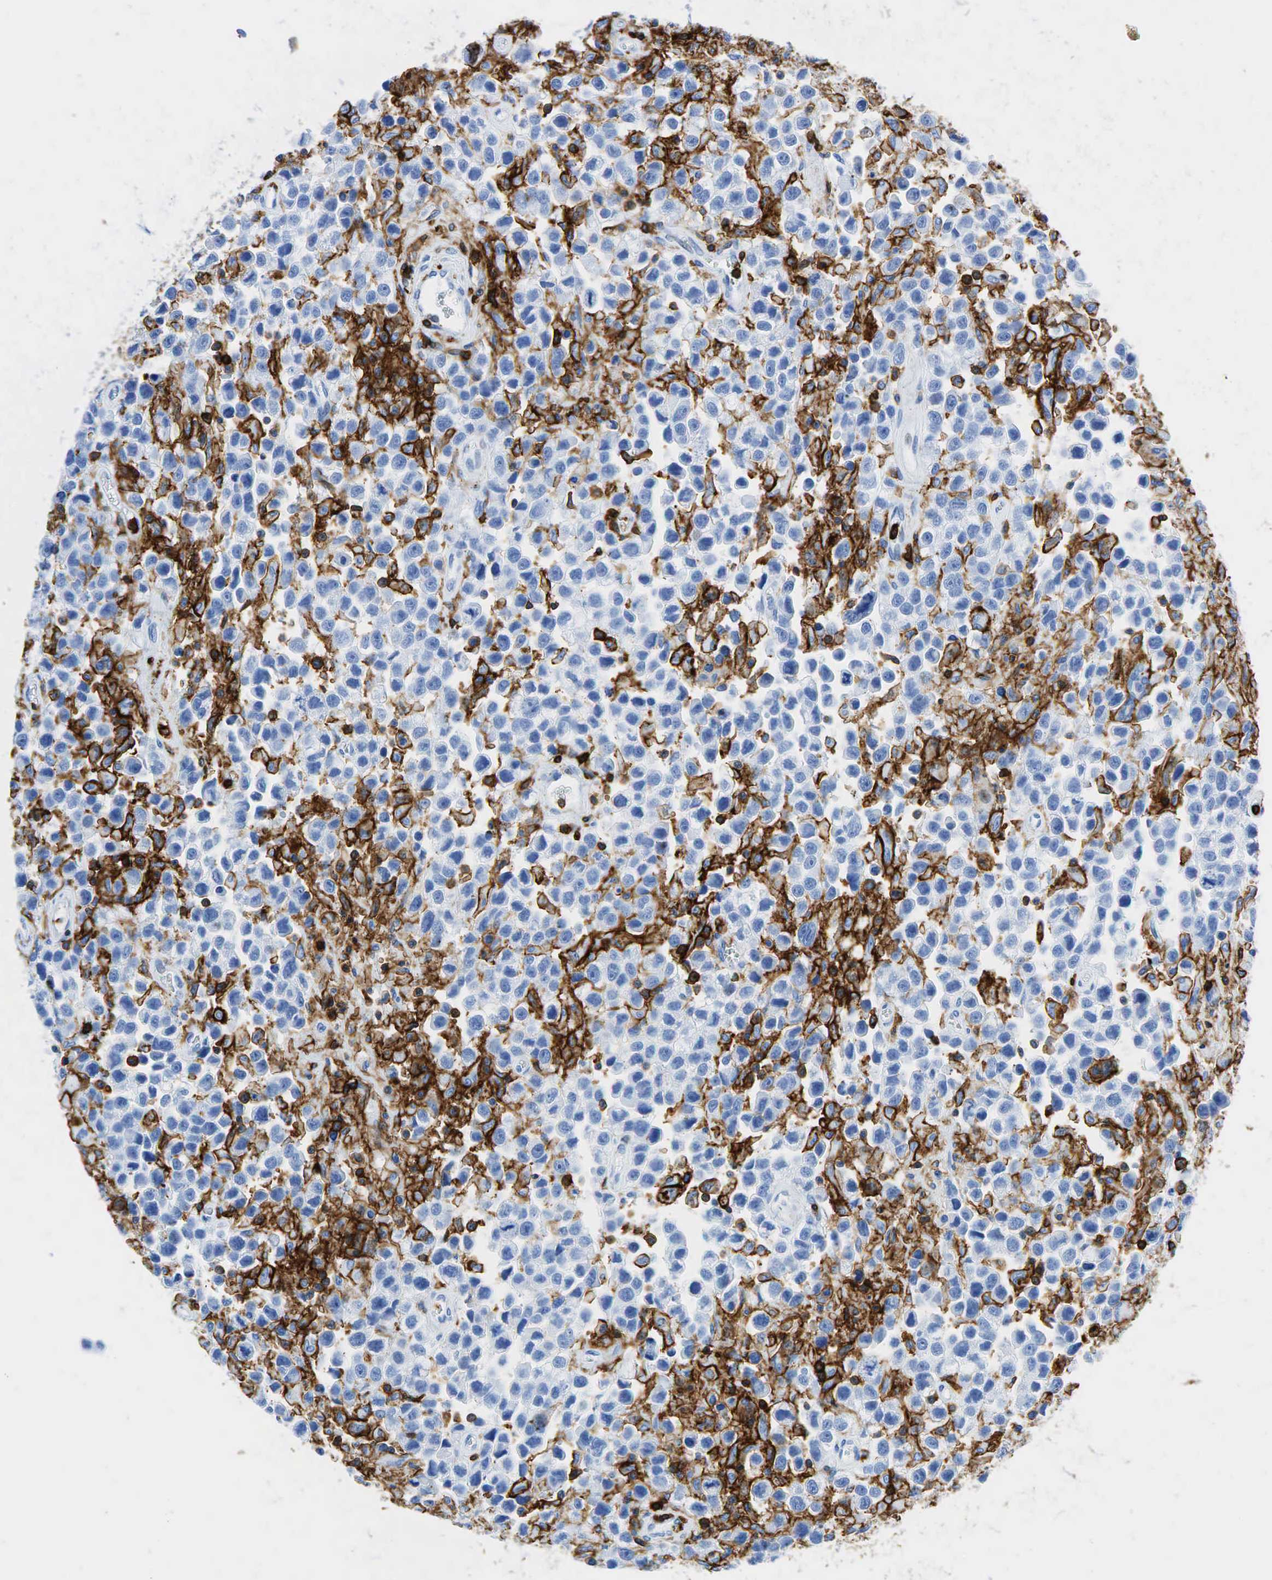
{"staining": {"intensity": "negative", "quantity": "none", "location": "none"}, "tissue": "testis cancer", "cell_type": "Tumor cells", "image_type": "cancer", "snomed": [{"axis": "morphology", "description": "Seminoma, NOS"}, {"axis": "topography", "description": "Testis"}], "caption": "Photomicrograph shows no significant protein expression in tumor cells of testis cancer.", "gene": "PTPRC", "patient": {"sex": "male", "age": 43}}